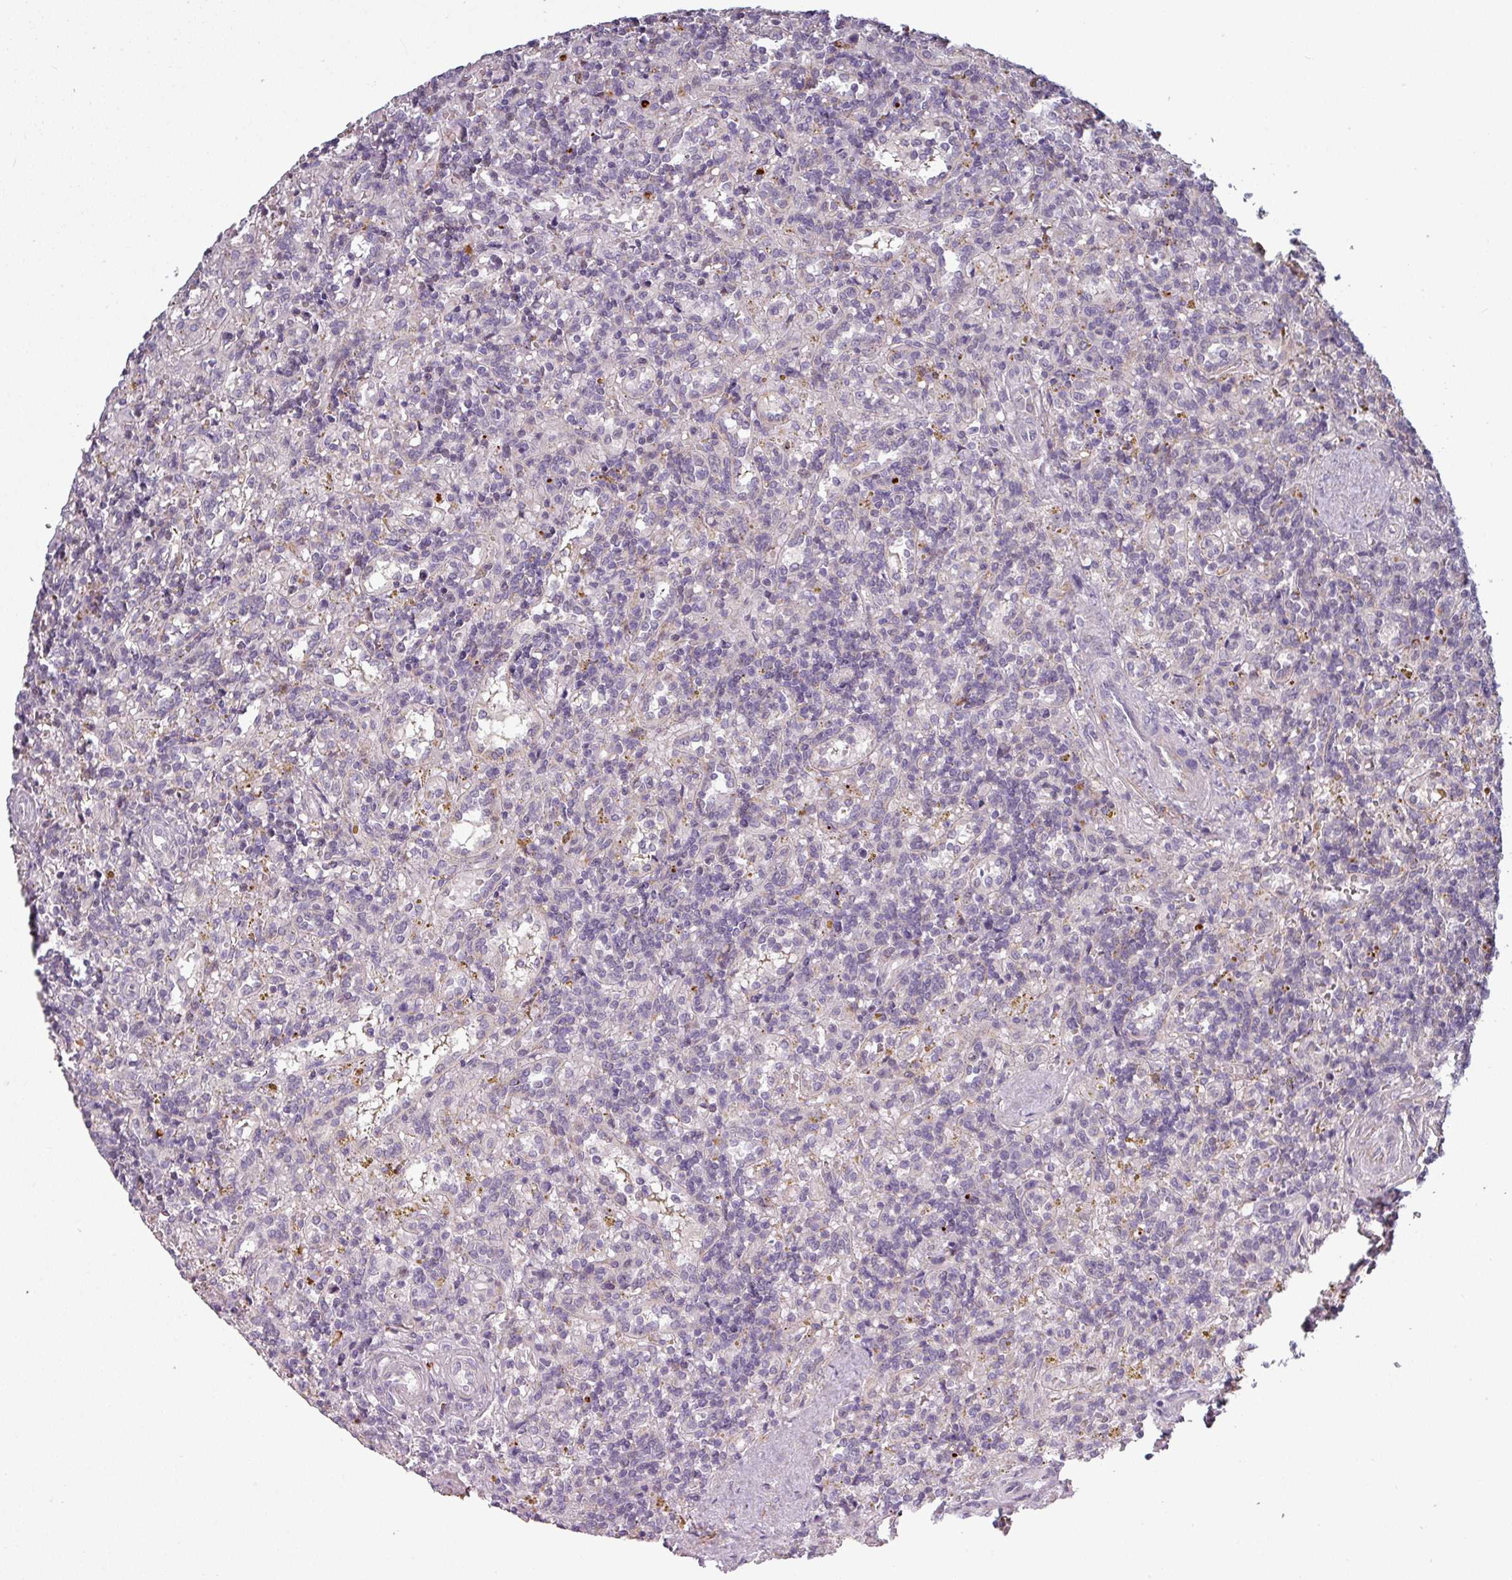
{"staining": {"intensity": "negative", "quantity": "none", "location": "none"}, "tissue": "lymphoma", "cell_type": "Tumor cells", "image_type": "cancer", "snomed": [{"axis": "morphology", "description": "Malignant lymphoma, non-Hodgkin's type, Low grade"}, {"axis": "topography", "description": "Spleen"}], "caption": "Tumor cells are negative for brown protein staining in malignant lymphoma, non-Hodgkin's type (low-grade).", "gene": "C2orf16", "patient": {"sex": "male", "age": 67}}